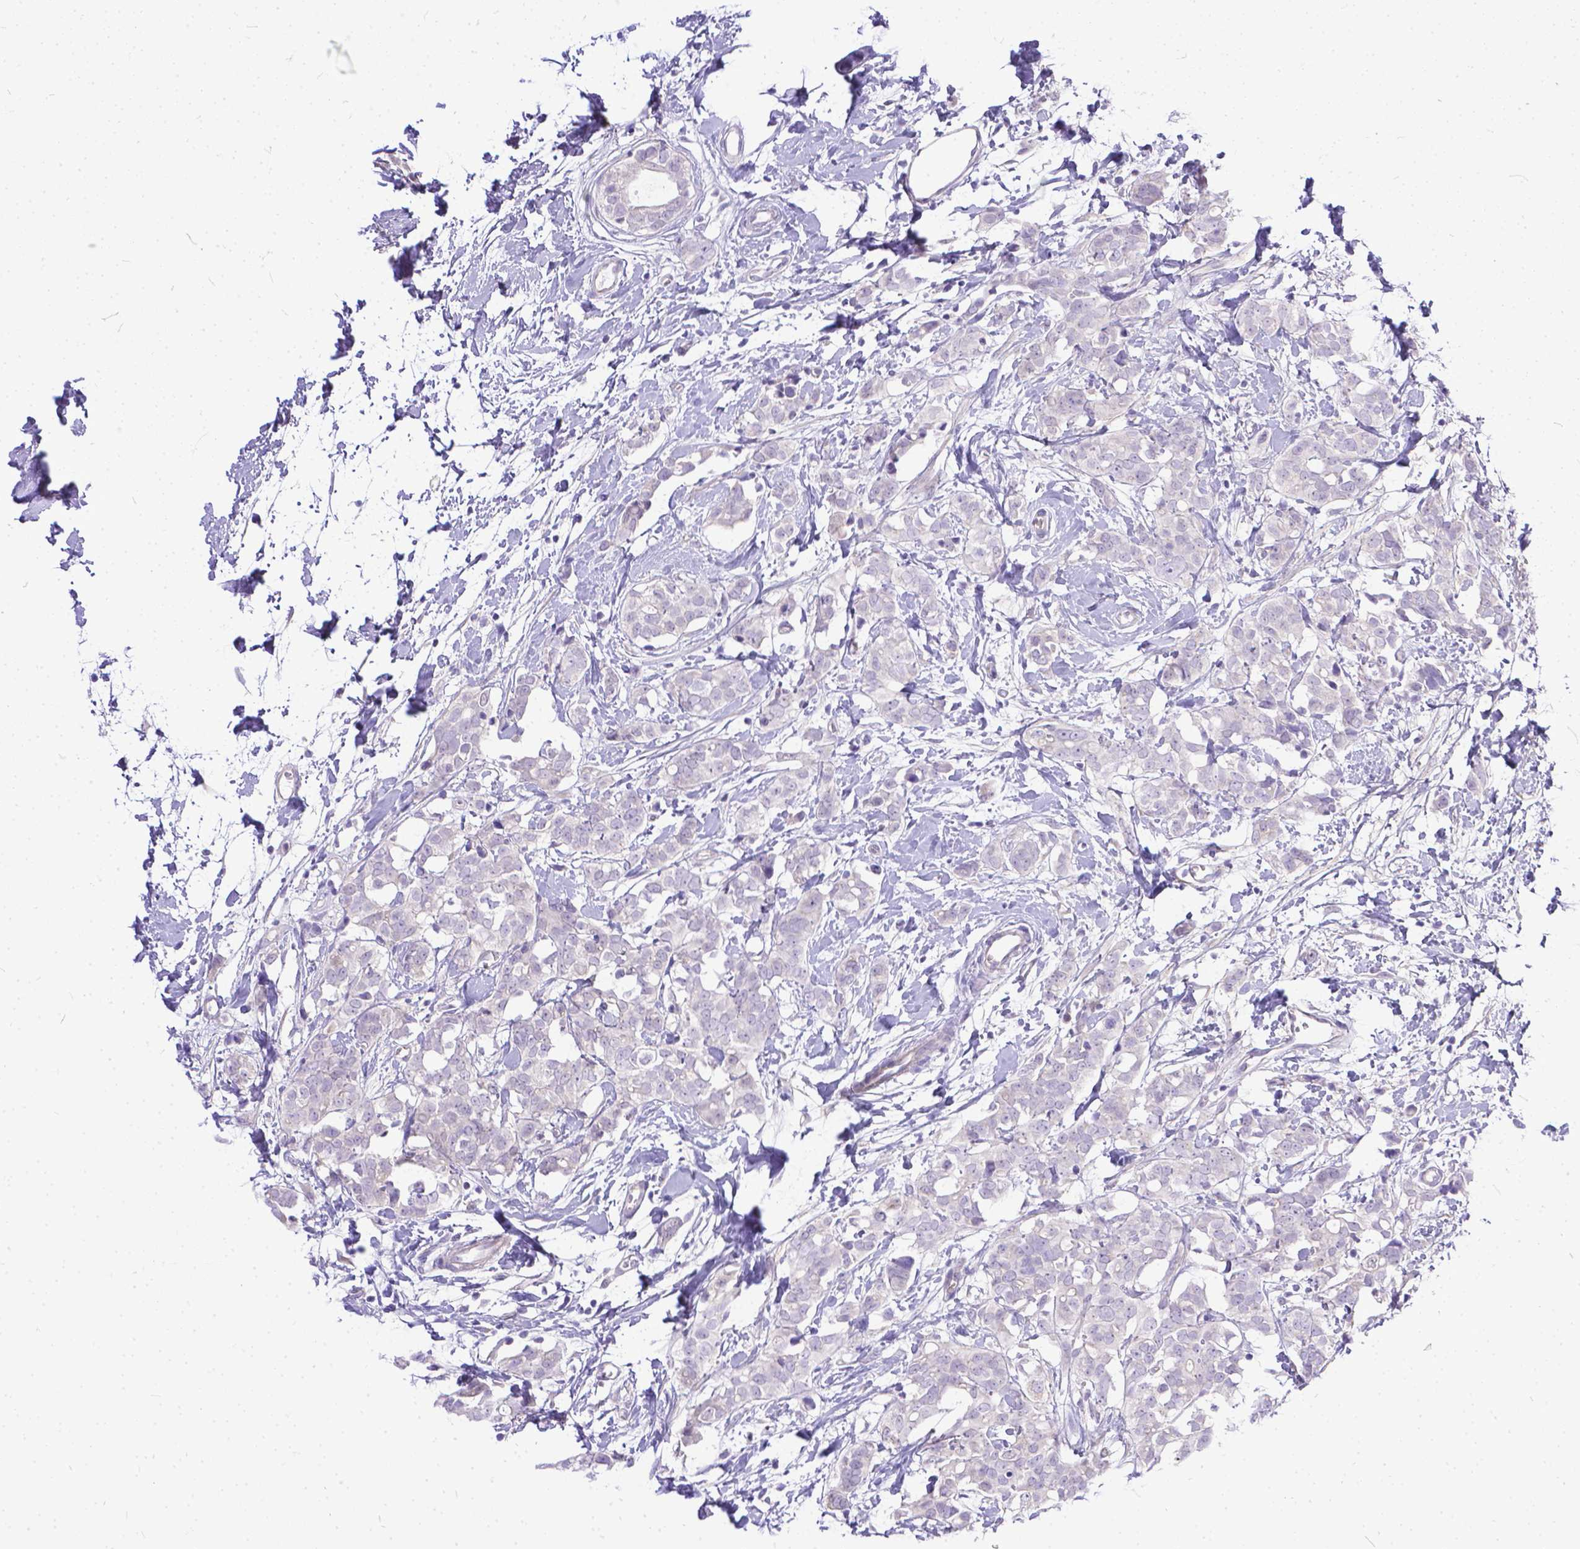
{"staining": {"intensity": "negative", "quantity": "none", "location": "none"}, "tissue": "breast cancer", "cell_type": "Tumor cells", "image_type": "cancer", "snomed": [{"axis": "morphology", "description": "Duct carcinoma"}, {"axis": "topography", "description": "Breast"}], "caption": "The histopathology image demonstrates no significant staining in tumor cells of breast invasive ductal carcinoma.", "gene": "TTLL6", "patient": {"sex": "female", "age": 40}}